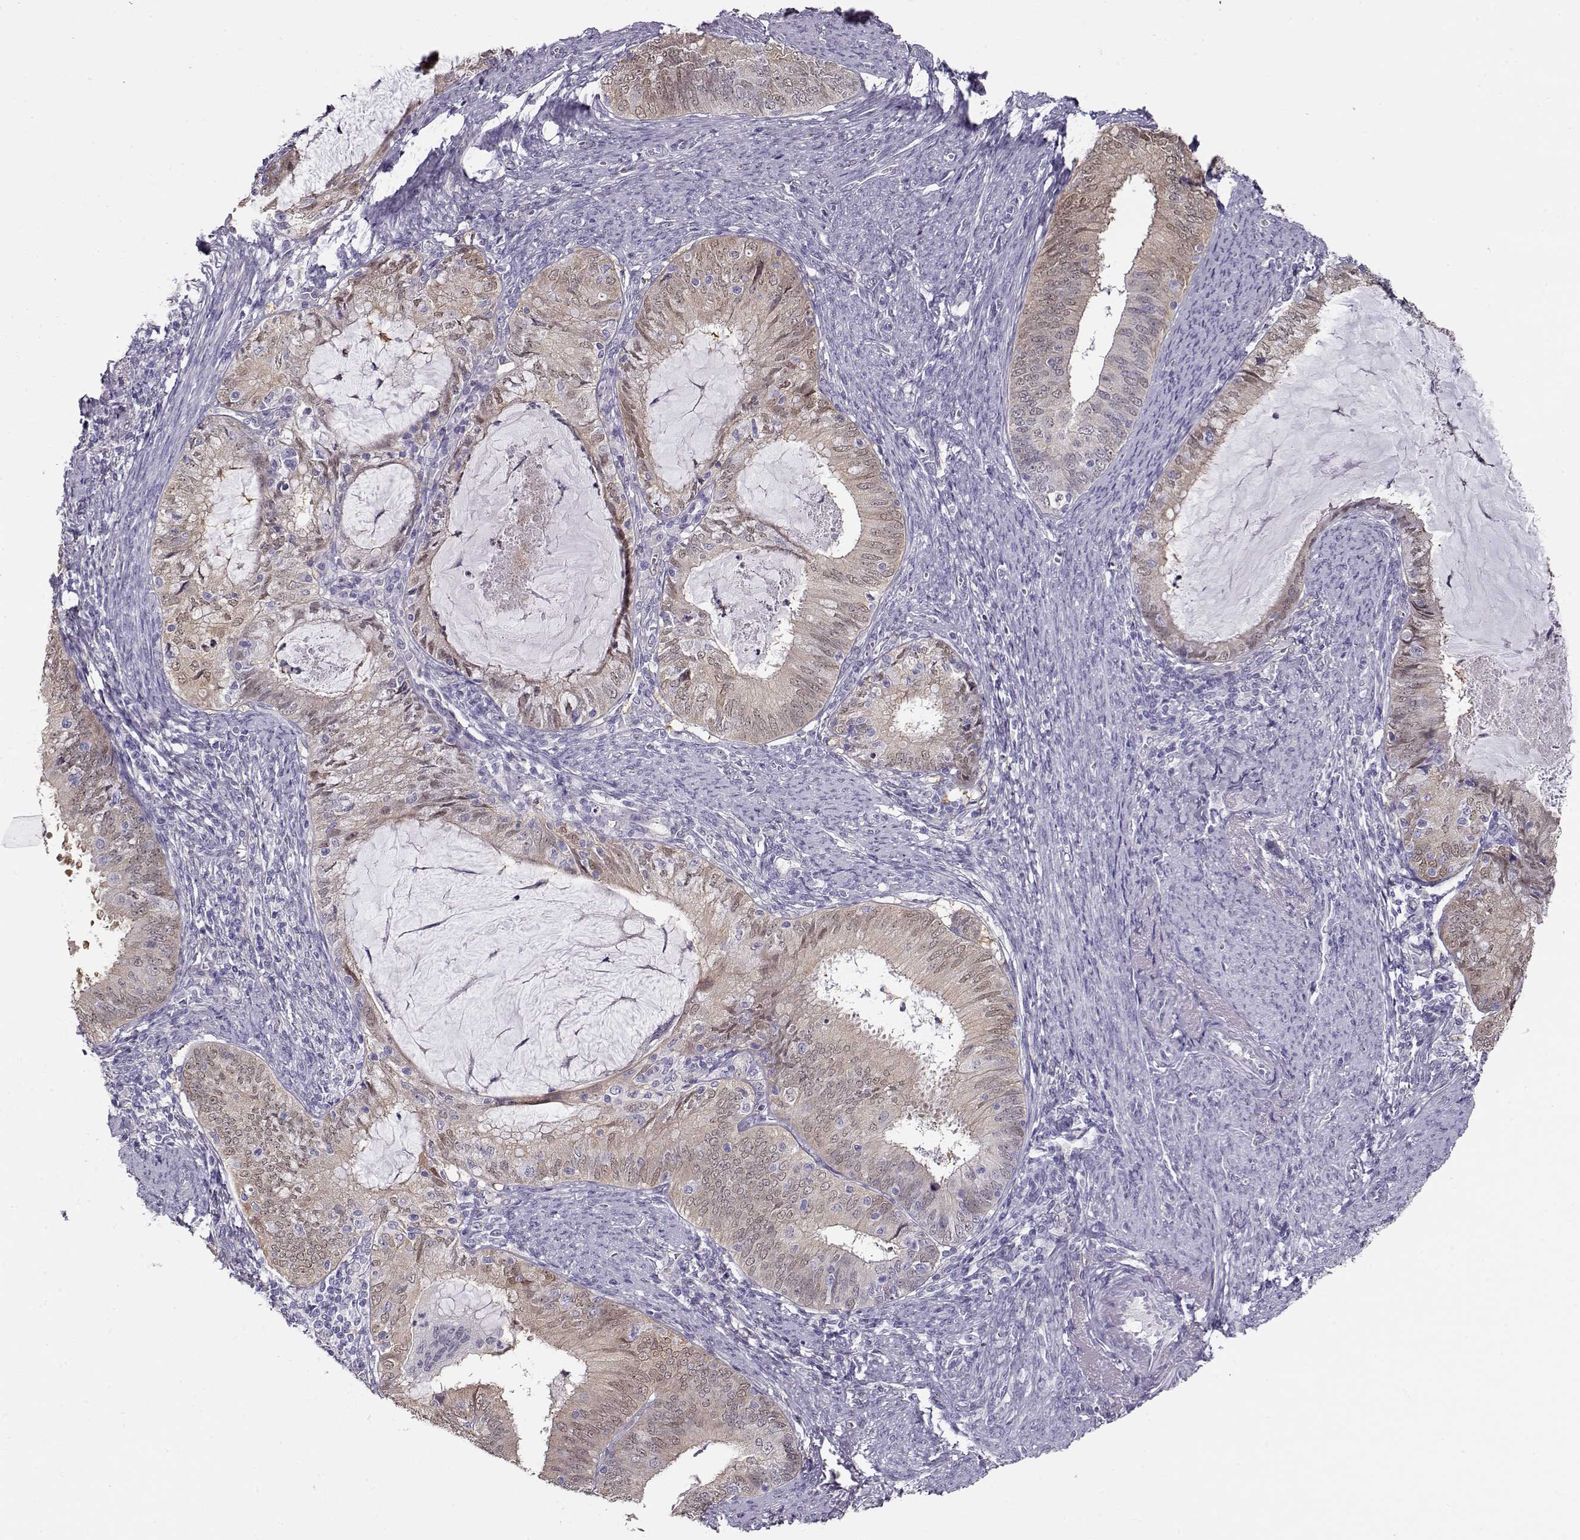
{"staining": {"intensity": "weak", "quantity": ">75%", "location": "cytoplasmic/membranous,nuclear"}, "tissue": "endometrial cancer", "cell_type": "Tumor cells", "image_type": "cancer", "snomed": [{"axis": "morphology", "description": "Adenocarcinoma, NOS"}, {"axis": "topography", "description": "Endometrium"}], "caption": "Endometrial cancer stained with immunohistochemistry (IHC) exhibits weak cytoplasmic/membranous and nuclear positivity in about >75% of tumor cells.", "gene": "CCR8", "patient": {"sex": "female", "age": 57}}